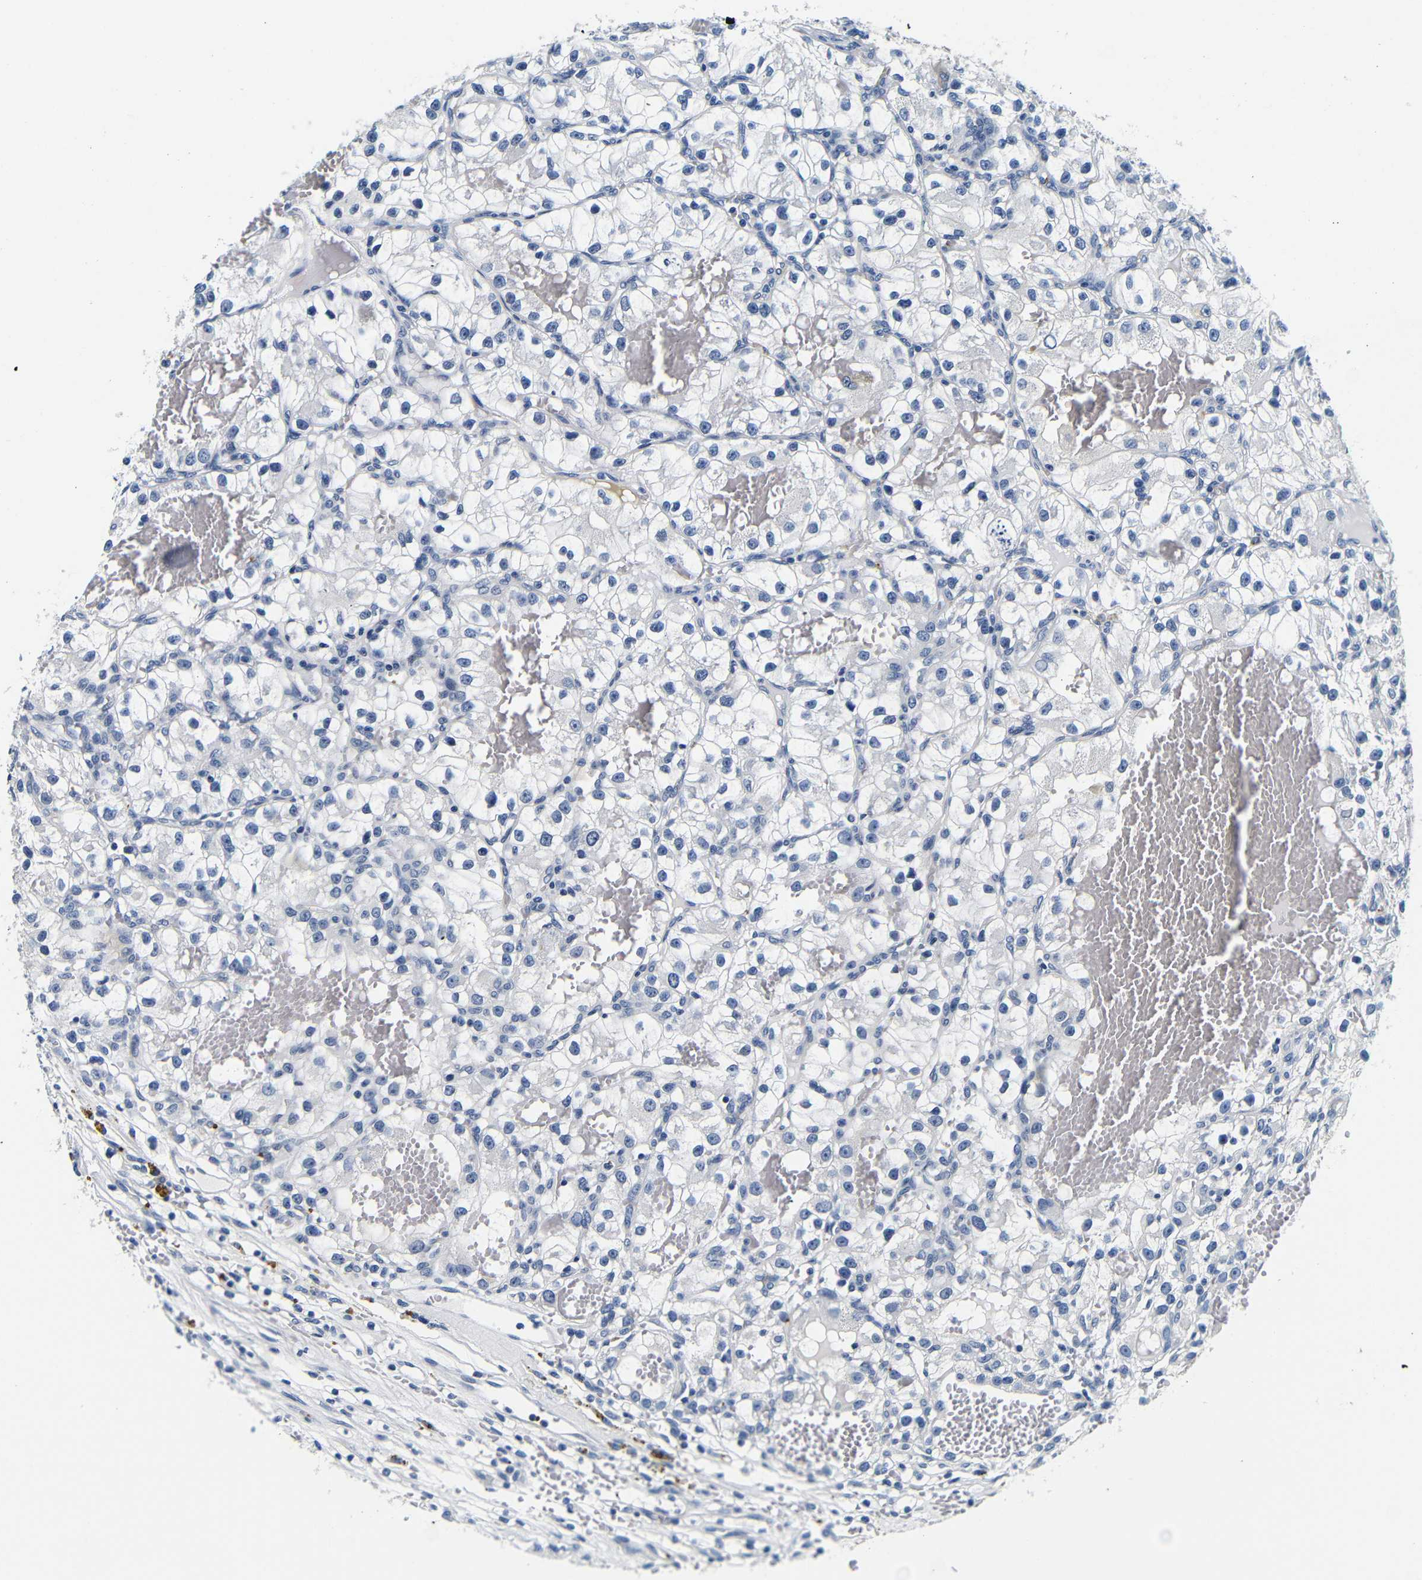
{"staining": {"intensity": "negative", "quantity": "none", "location": "none"}, "tissue": "renal cancer", "cell_type": "Tumor cells", "image_type": "cancer", "snomed": [{"axis": "morphology", "description": "Adenocarcinoma, NOS"}, {"axis": "topography", "description": "Kidney"}], "caption": "Immunohistochemistry histopathology image of human renal cancer stained for a protein (brown), which shows no expression in tumor cells.", "gene": "GP1BA", "patient": {"sex": "female", "age": 57}}